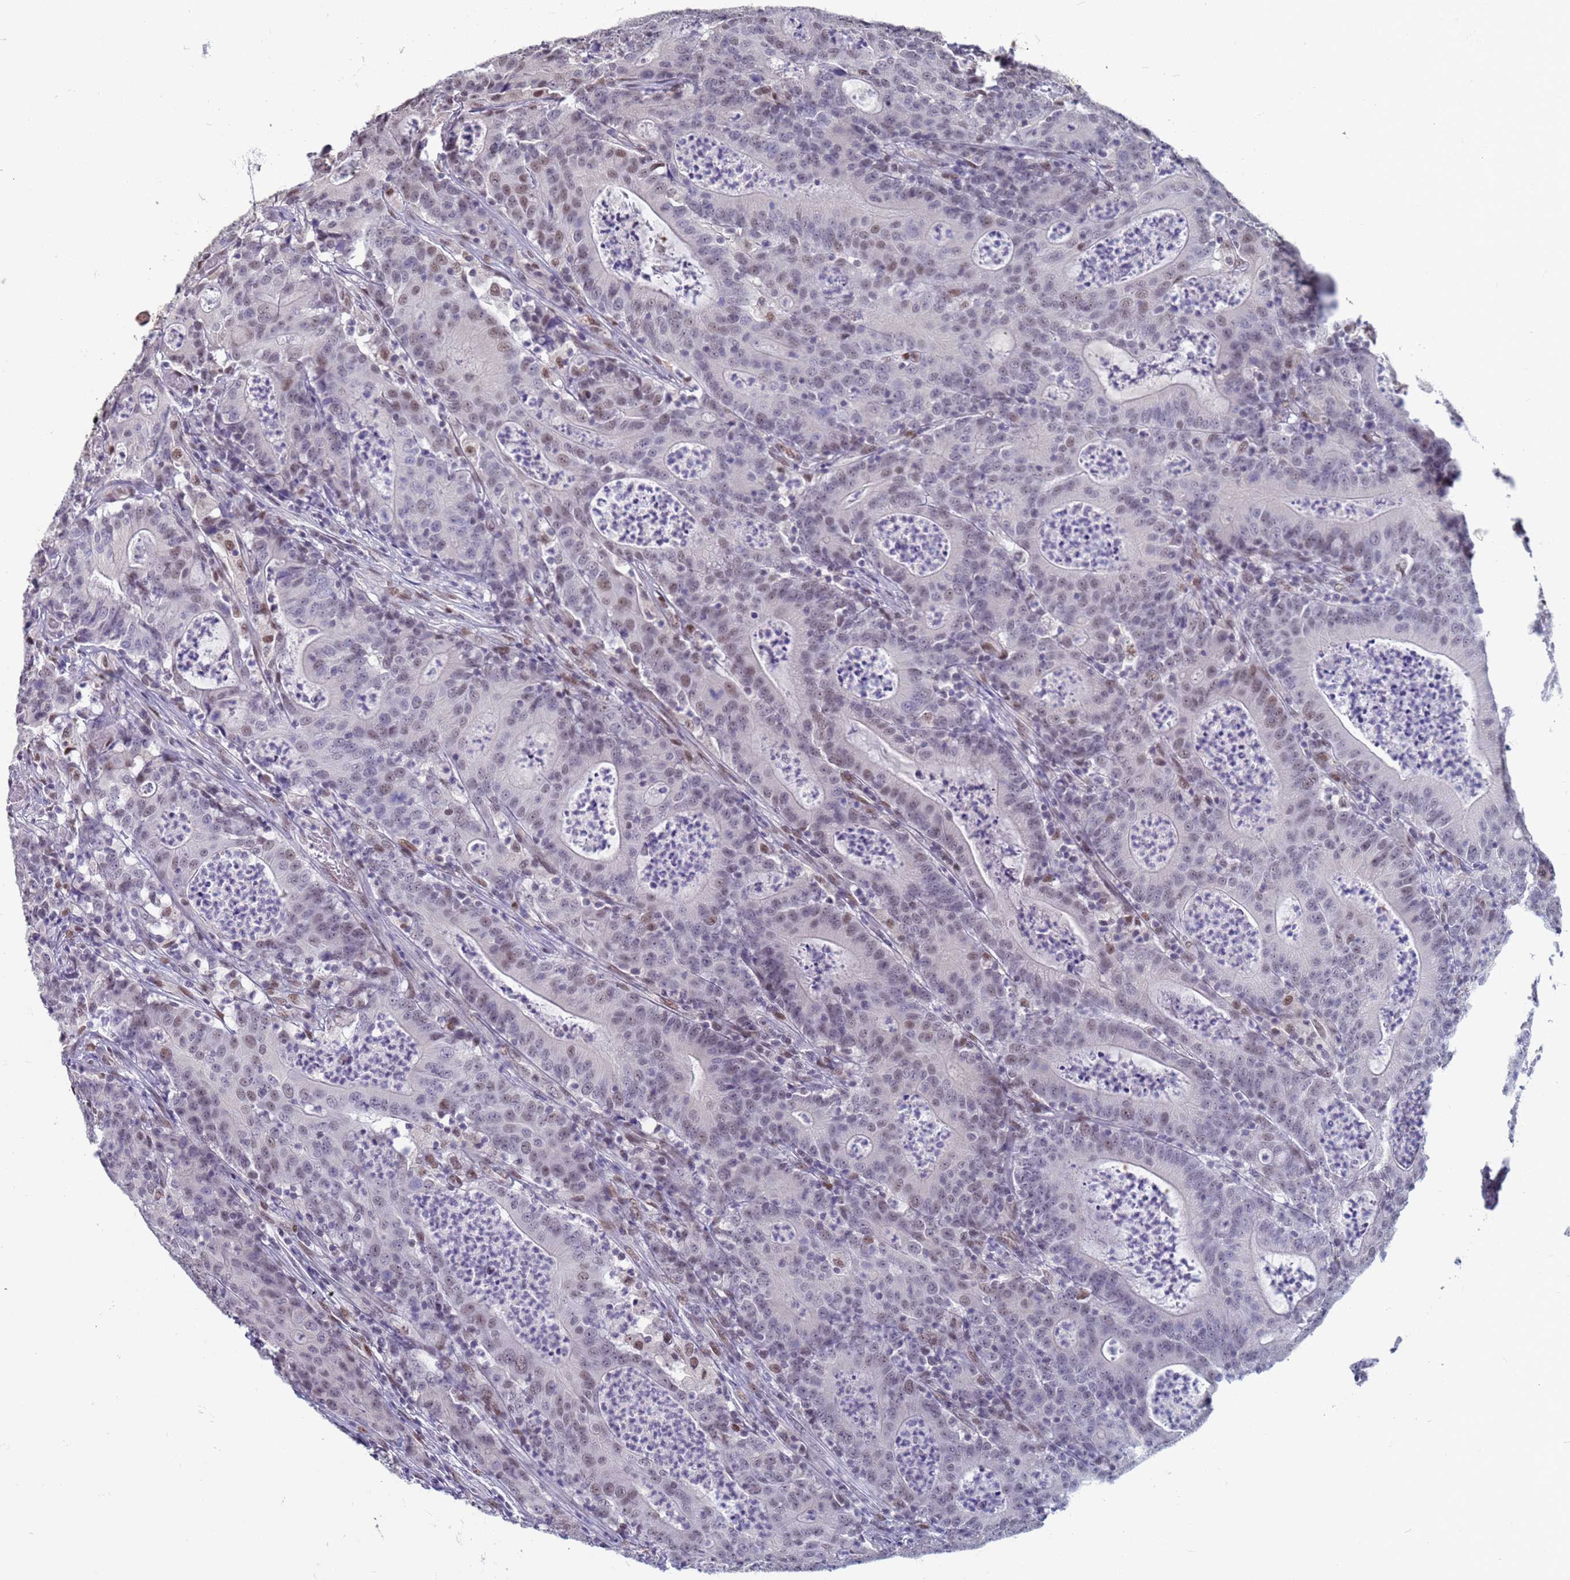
{"staining": {"intensity": "weak", "quantity": "<25%", "location": "nuclear"}, "tissue": "colorectal cancer", "cell_type": "Tumor cells", "image_type": "cancer", "snomed": [{"axis": "morphology", "description": "Adenocarcinoma, NOS"}, {"axis": "topography", "description": "Colon"}], "caption": "Immunohistochemistry histopathology image of neoplastic tissue: human colorectal cancer (adenocarcinoma) stained with DAB (3,3'-diaminobenzidine) demonstrates no significant protein staining in tumor cells.", "gene": "SAE1", "patient": {"sex": "male", "age": 83}}